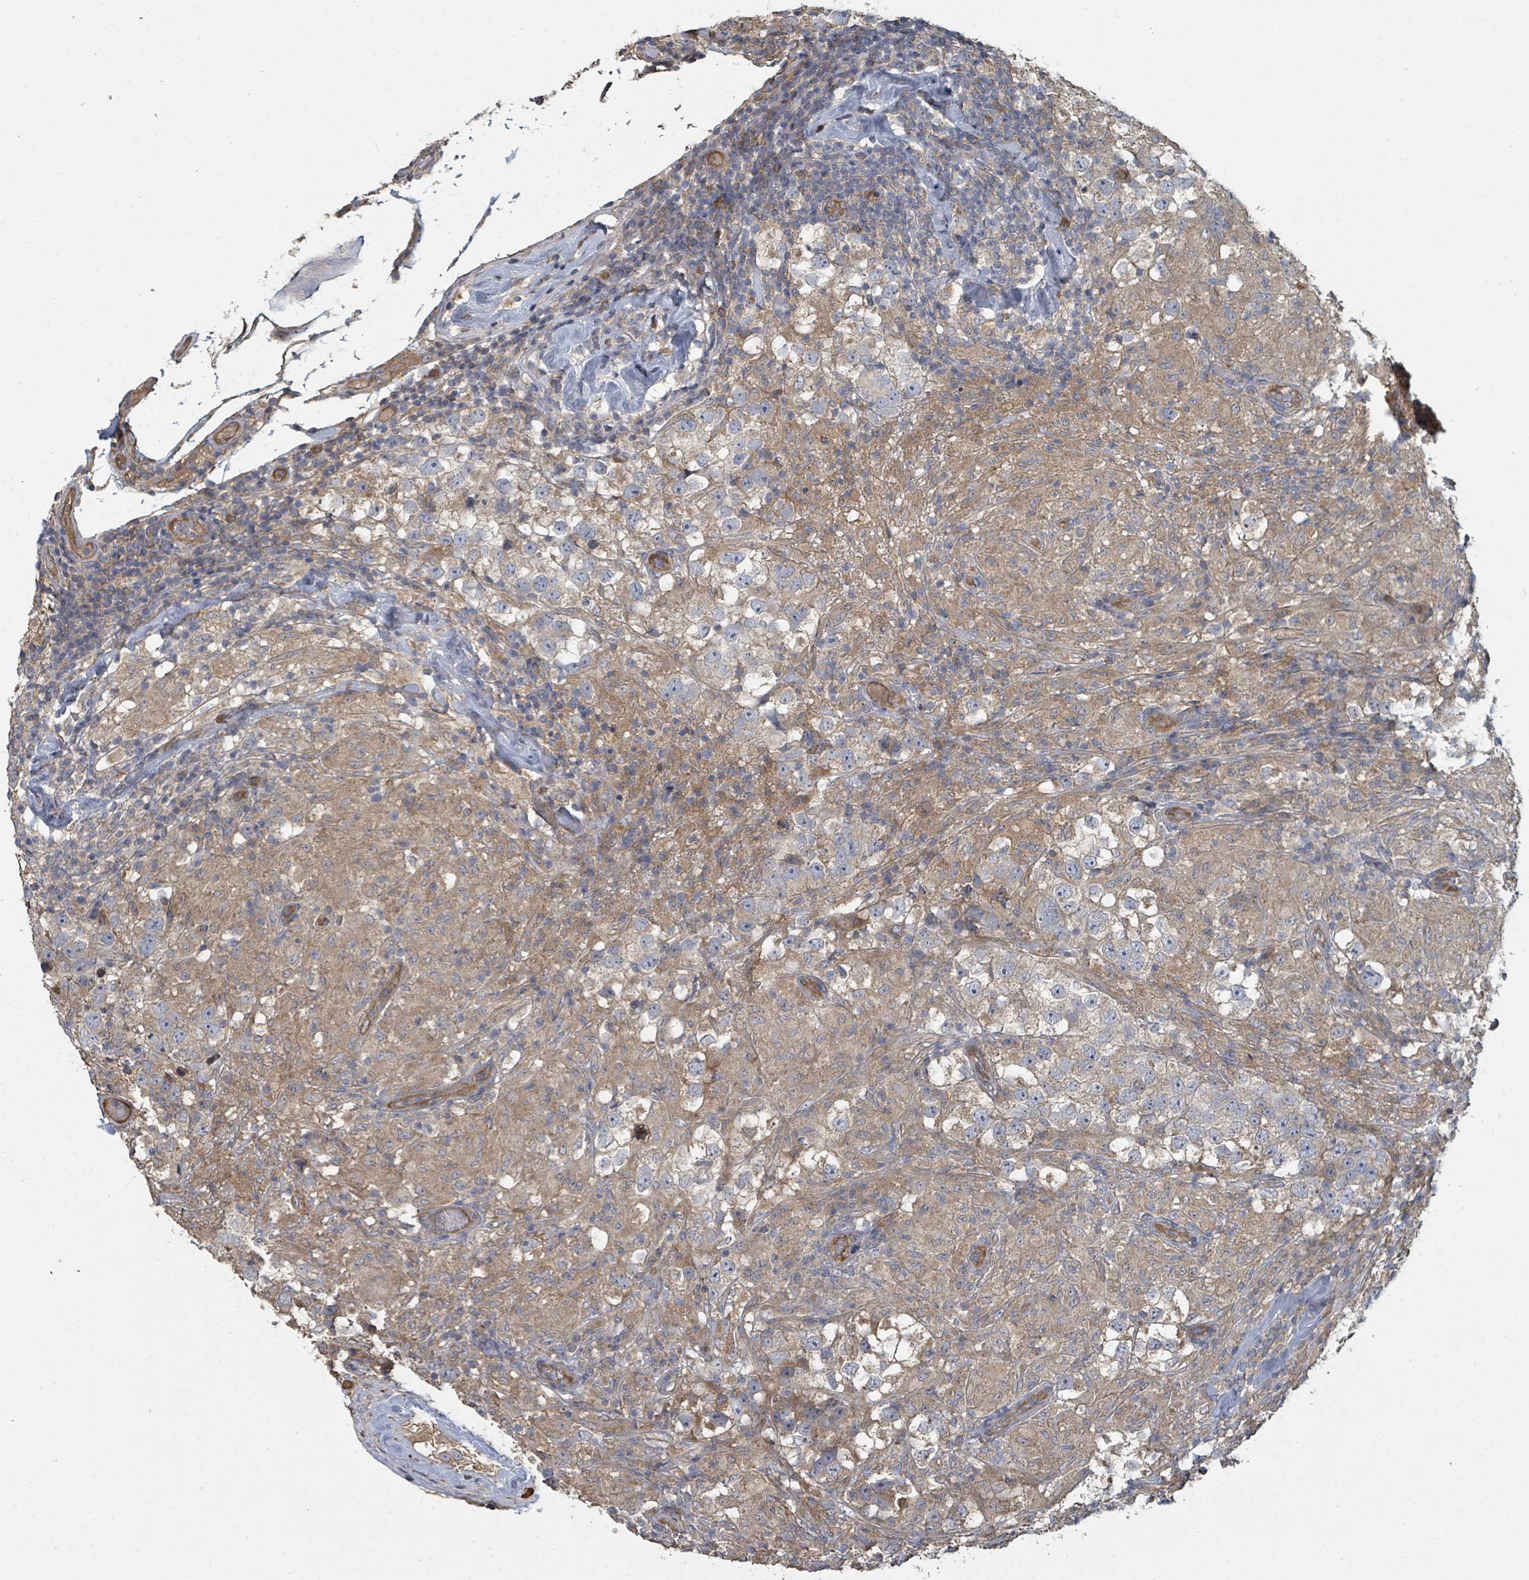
{"staining": {"intensity": "moderate", "quantity": "25%-75%", "location": "cytoplasmic/membranous"}, "tissue": "testis cancer", "cell_type": "Tumor cells", "image_type": "cancer", "snomed": [{"axis": "morphology", "description": "Seminoma, NOS"}, {"axis": "topography", "description": "Testis"}], "caption": "This histopathology image demonstrates immunohistochemistry staining of human testis cancer (seminoma), with medium moderate cytoplasmic/membranous expression in approximately 25%-75% of tumor cells.", "gene": "WDFY1", "patient": {"sex": "male", "age": 46}}